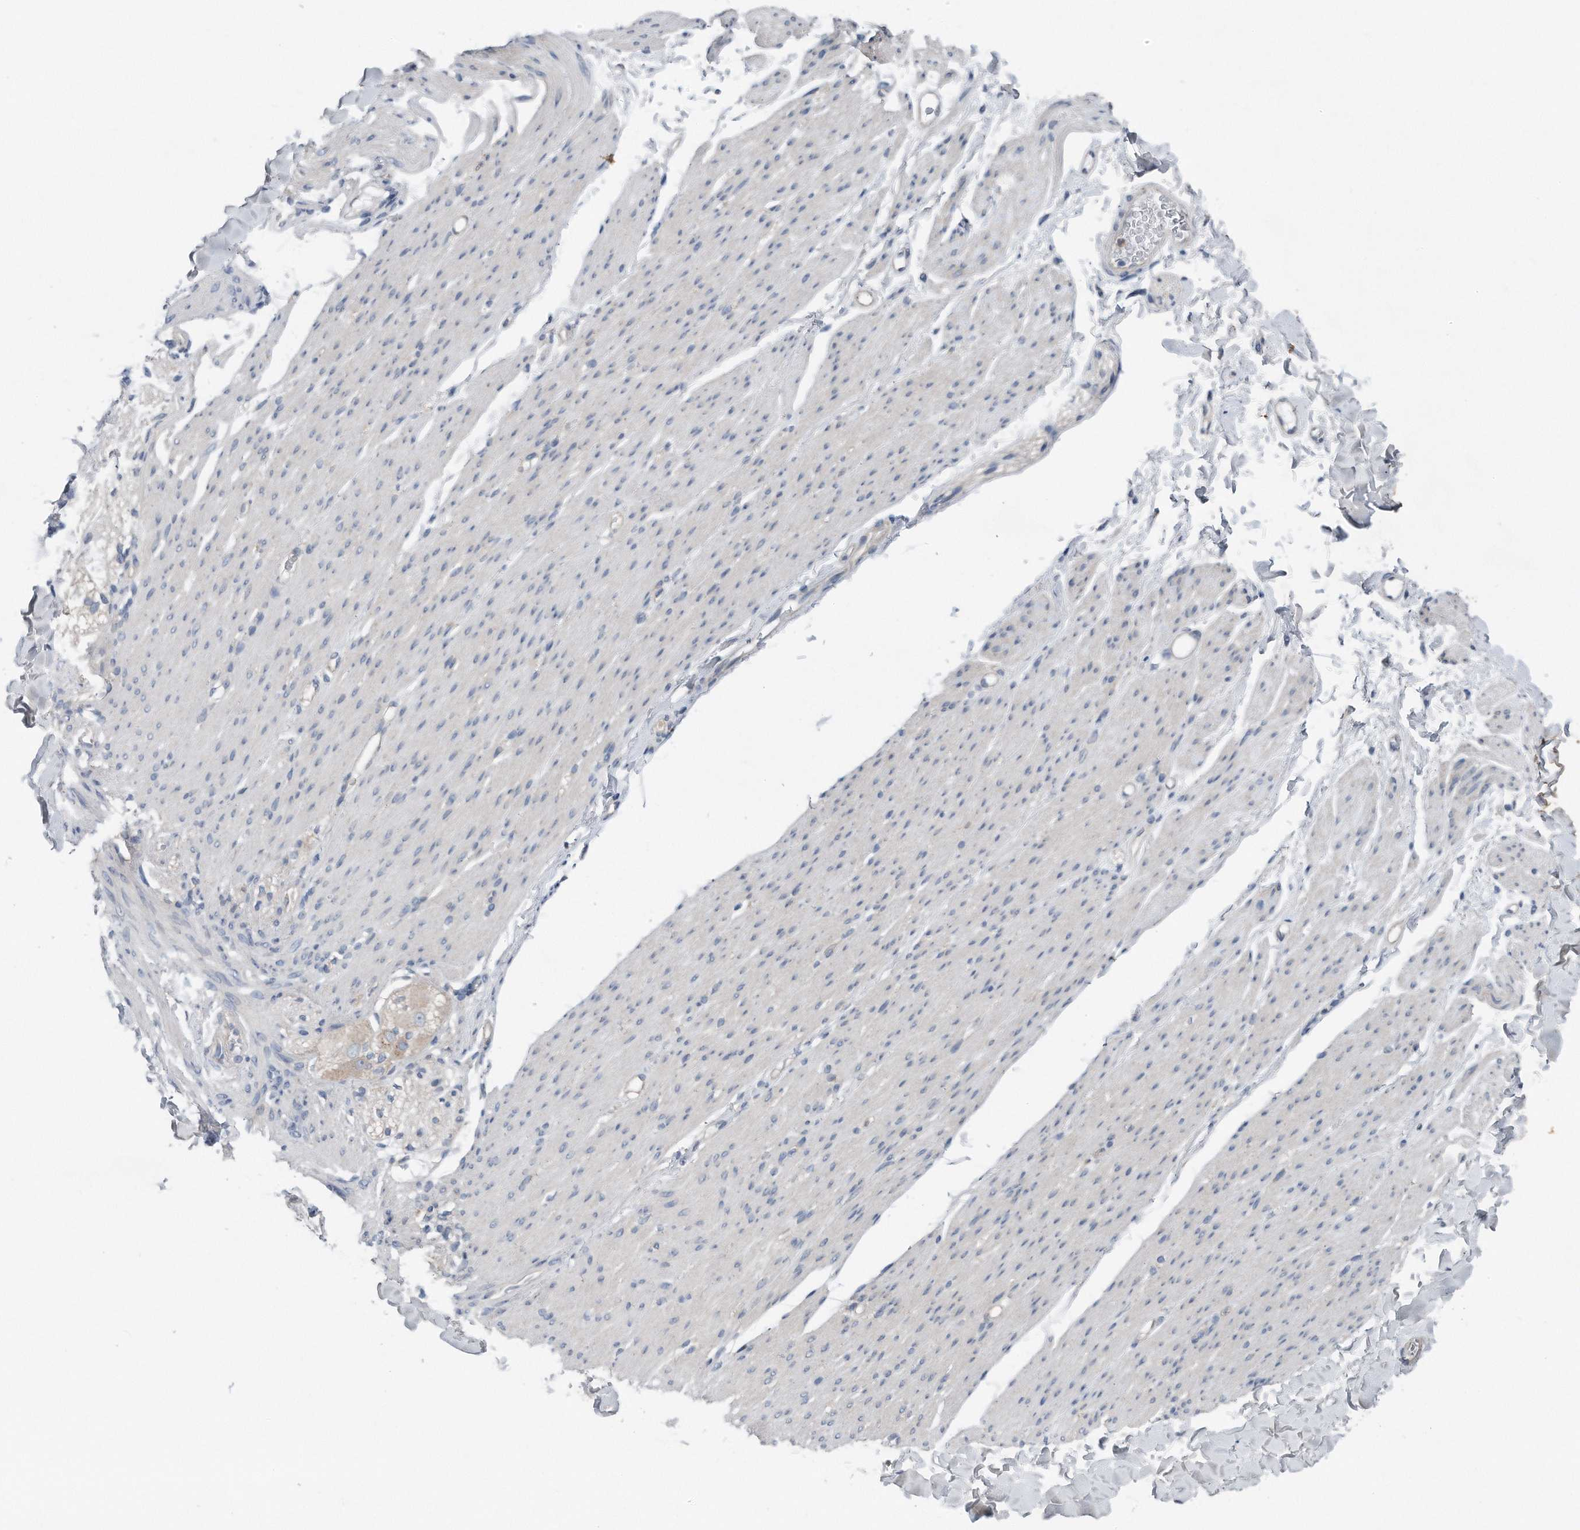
{"staining": {"intensity": "negative", "quantity": "none", "location": "none"}, "tissue": "smooth muscle", "cell_type": "Smooth muscle cells", "image_type": "normal", "snomed": [{"axis": "morphology", "description": "Normal tissue, NOS"}, {"axis": "topography", "description": "Colon"}, {"axis": "topography", "description": "Peripheral nerve tissue"}], "caption": "IHC photomicrograph of benign smooth muscle: human smooth muscle stained with DAB (3,3'-diaminobenzidine) demonstrates no significant protein expression in smooth muscle cells. (DAB (3,3'-diaminobenzidine) immunohistochemistry with hematoxylin counter stain).", "gene": "YRDC", "patient": {"sex": "female", "age": 61}}